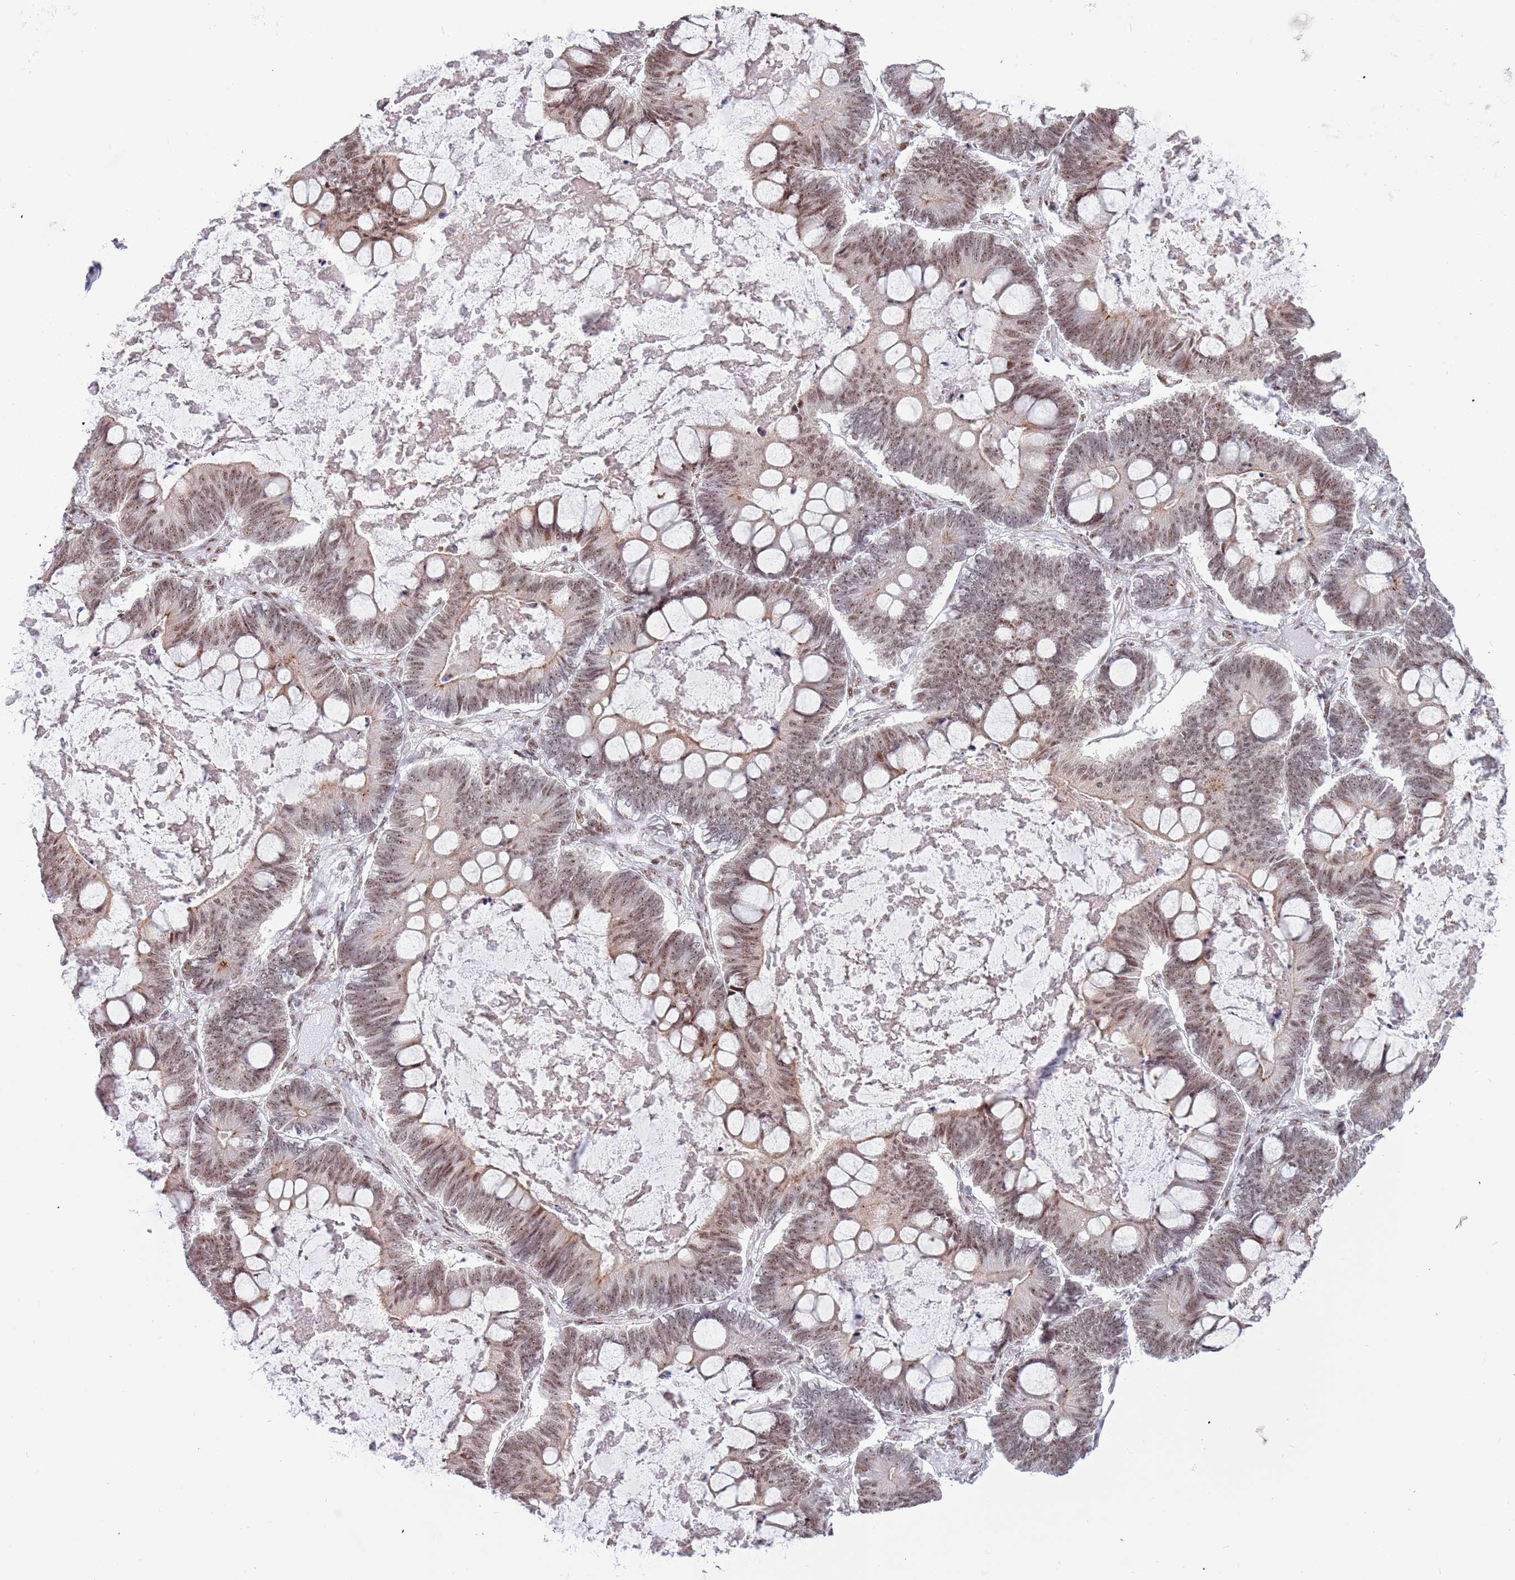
{"staining": {"intensity": "moderate", "quantity": ">75%", "location": "nuclear"}, "tissue": "ovarian cancer", "cell_type": "Tumor cells", "image_type": "cancer", "snomed": [{"axis": "morphology", "description": "Cystadenocarcinoma, mucinous, NOS"}, {"axis": "topography", "description": "Ovary"}], "caption": "Tumor cells display medium levels of moderate nuclear staining in about >75% of cells in human ovarian cancer (mucinous cystadenocarcinoma). (Brightfield microscopy of DAB IHC at high magnification).", "gene": "LRMDA", "patient": {"sex": "female", "age": 61}}